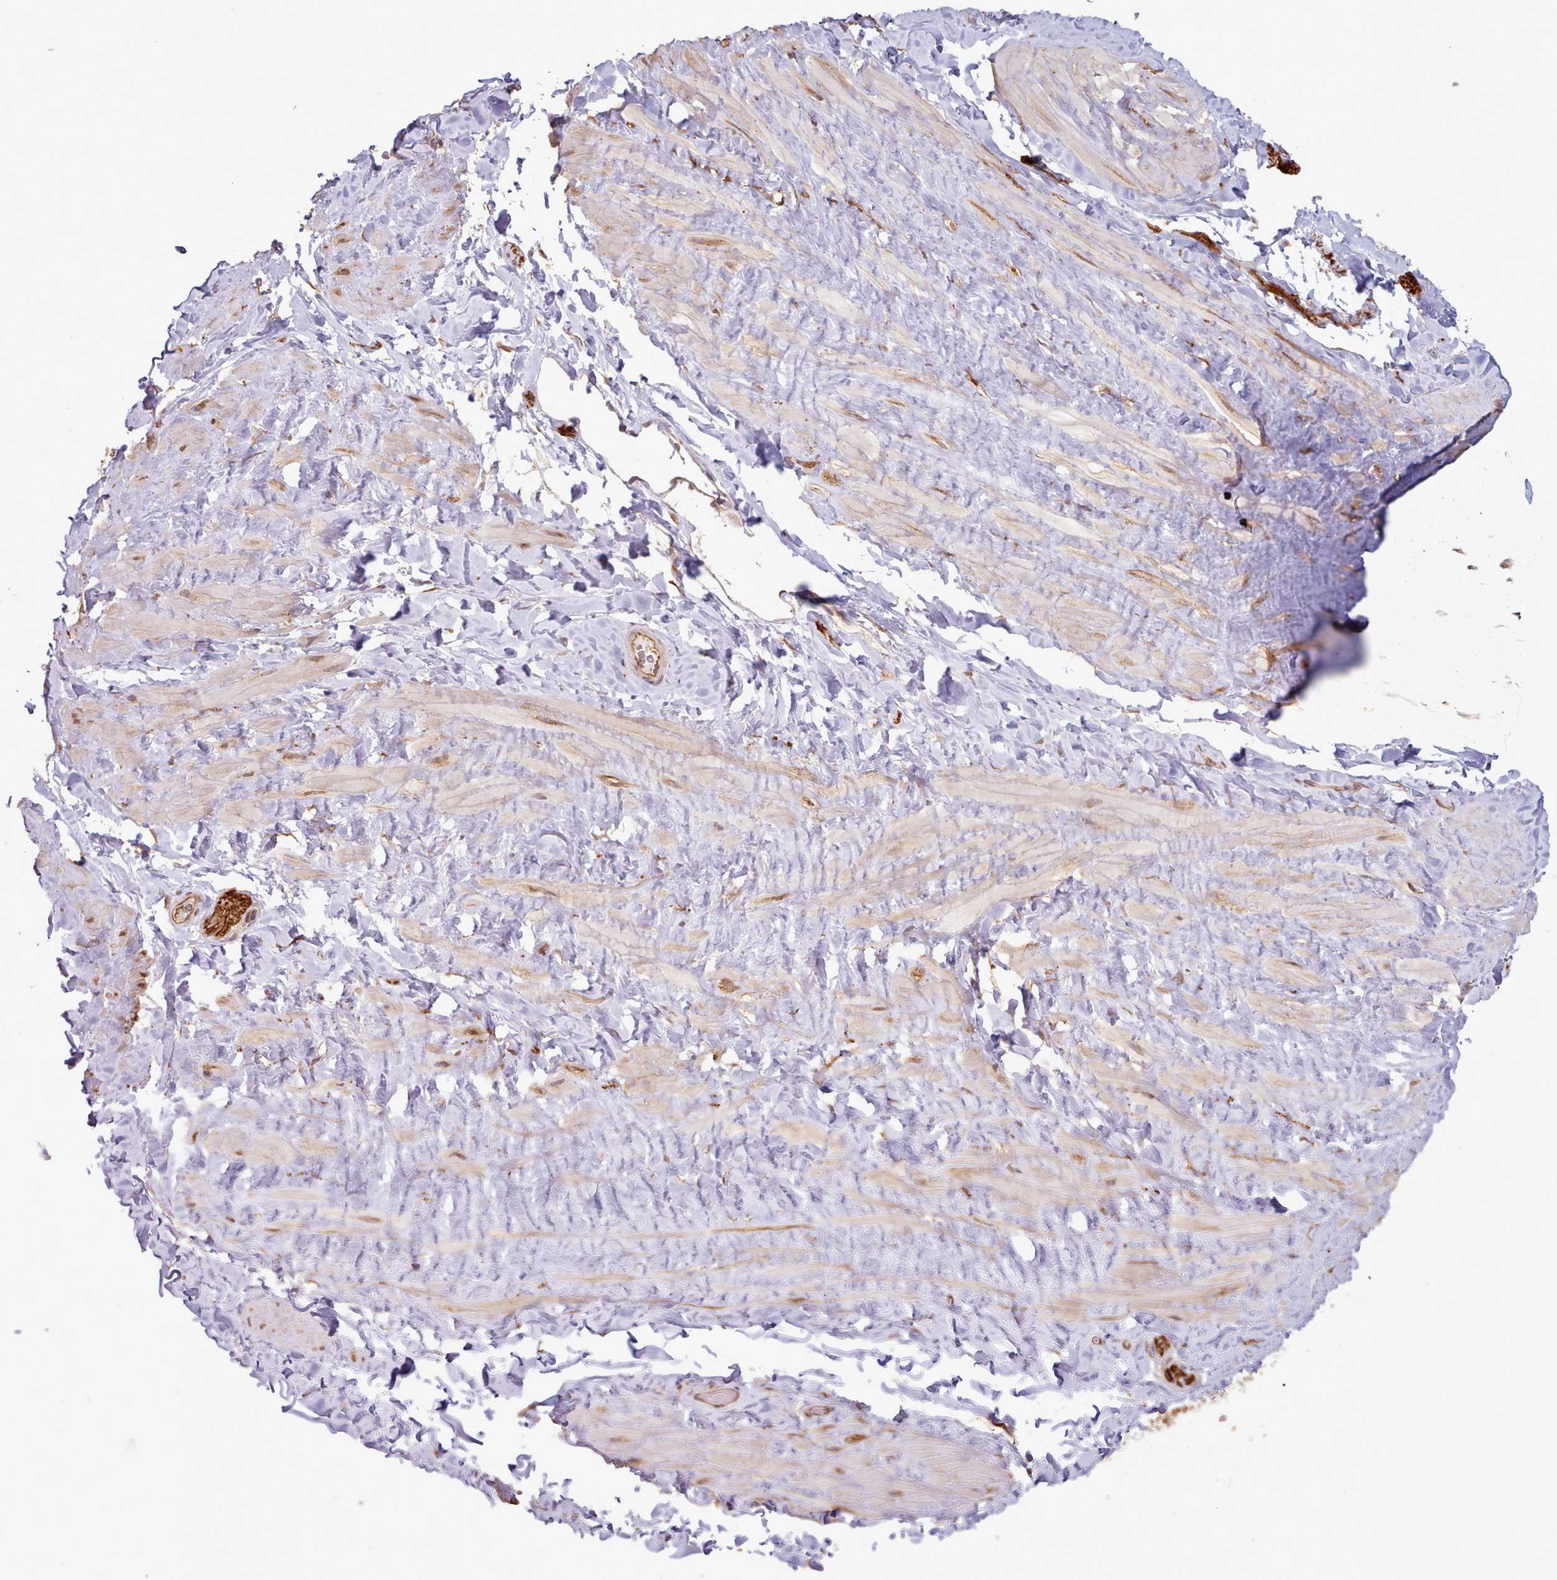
{"staining": {"intensity": "moderate", "quantity": ">75%", "location": "cytoplasmic/membranous"}, "tissue": "soft tissue", "cell_type": "Fibroblasts", "image_type": "normal", "snomed": [{"axis": "morphology", "description": "Normal tissue, NOS"}, {"axis": "topography", "description": "Soft tissue"}, {"axis": "topography", "description": "Vascular tissue"}], "caption": "This is a micrograph of immunohistochemistry staining of benign soft tissue, which shows moderate expression in the cytoplasmic/membranous of fibroblasts.", "gene": "CRYBG1", "patient": {"sex": "male", "age": 41}}